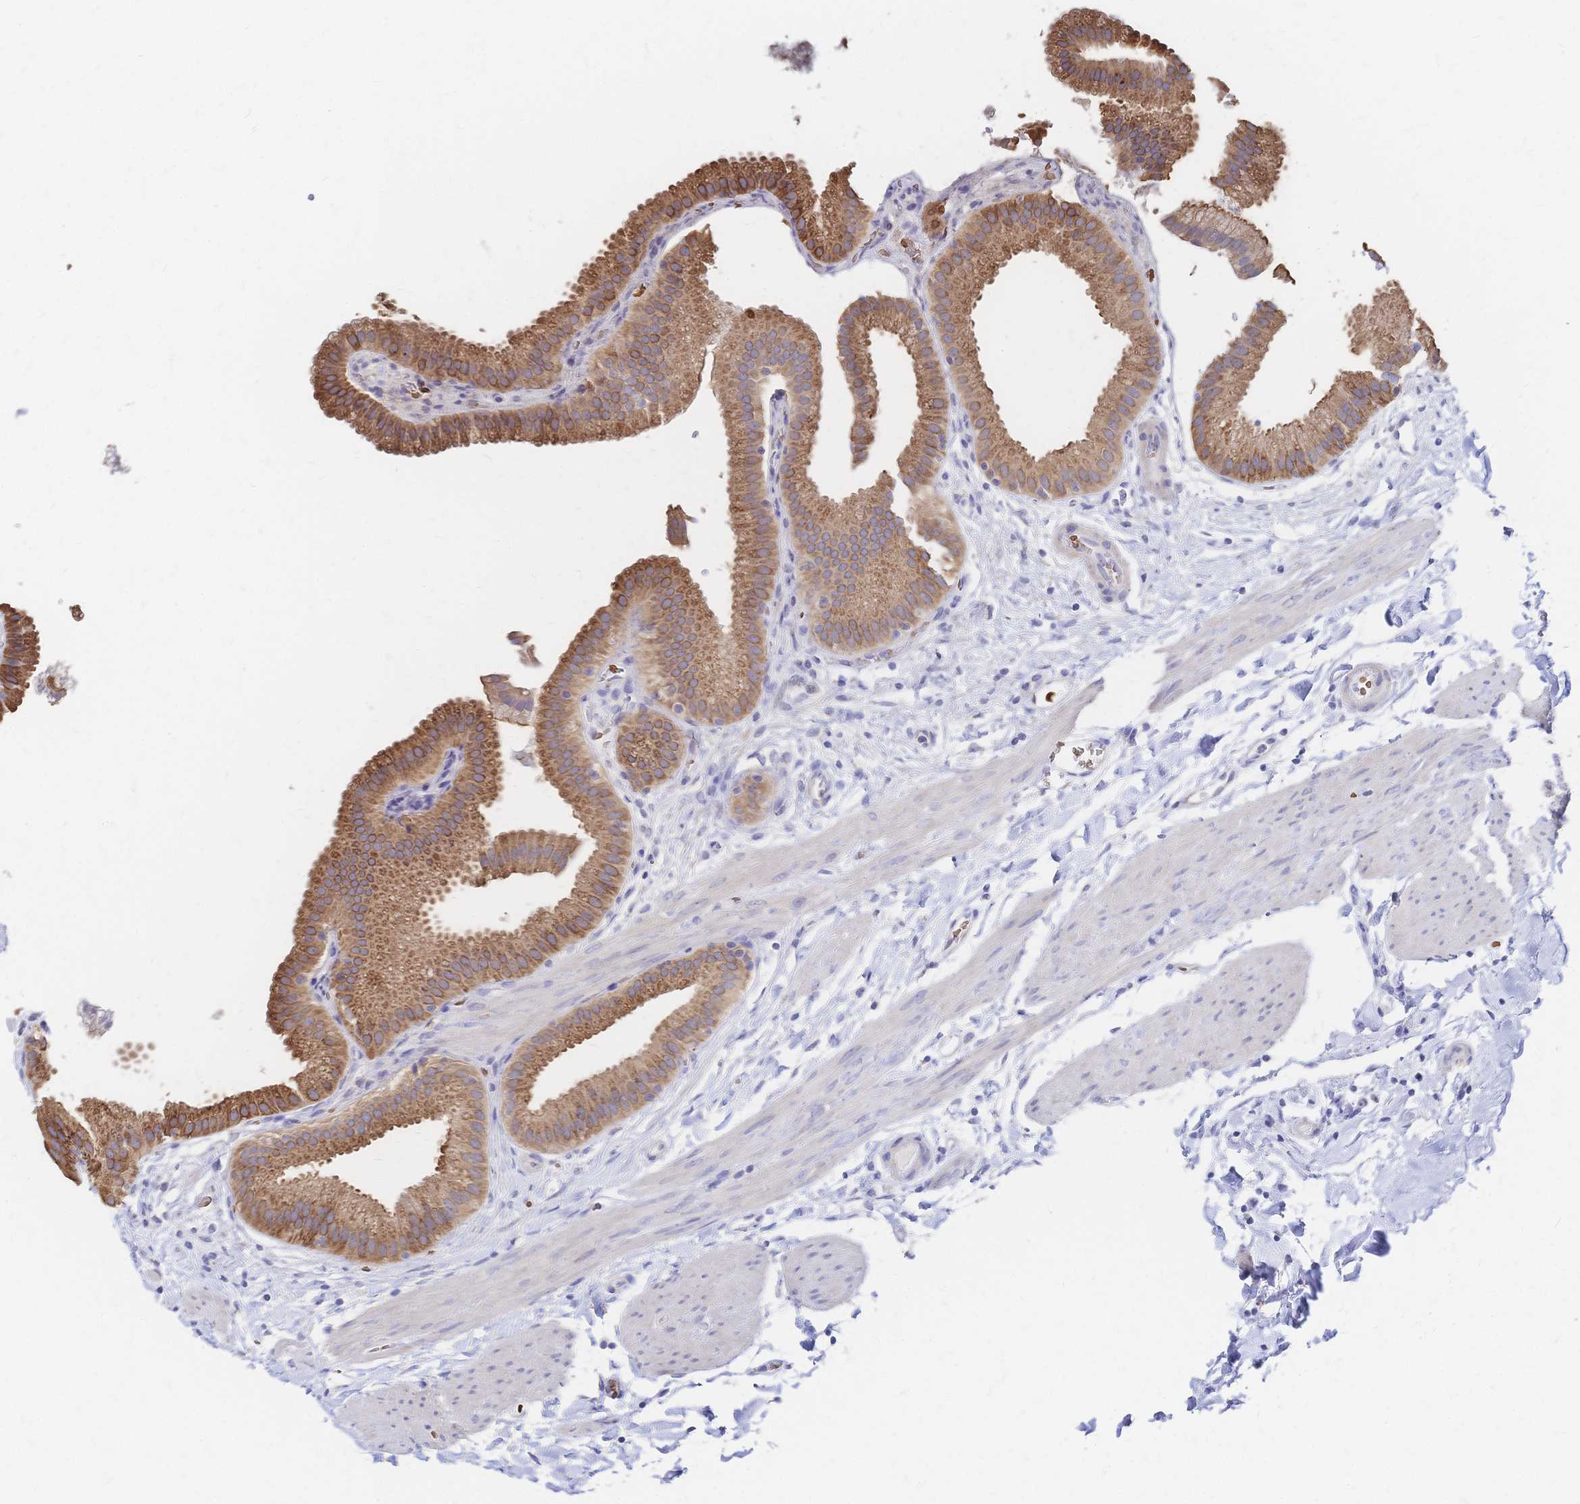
{"staining": {"intensity": "moderate", "quantity": ">75%", "location": "cytoplasmic/membranous"}, "tissue": "gallbladder", "cell_type": "Glandular cells", "image_type": "normal", "snomed": [{"axis": "morphology", "description": "Normal tissue, NOS"}, {"axis": "topography", "description": "Gallbladder"}], "caption": "IHC staining of benign gallbladder, which reveals medium levels of moderate cytoplasmic/membranous positivity in about >75% of glandular cells indicating moderate cytoplasmic/membranous protein staining. The staining was performed using DAB (brown) for protein detection and nuclei were counterstained in hematoxylin (blue).", "gene": "SLC5A1", "patient": {"sex": "female", "age": 63}}